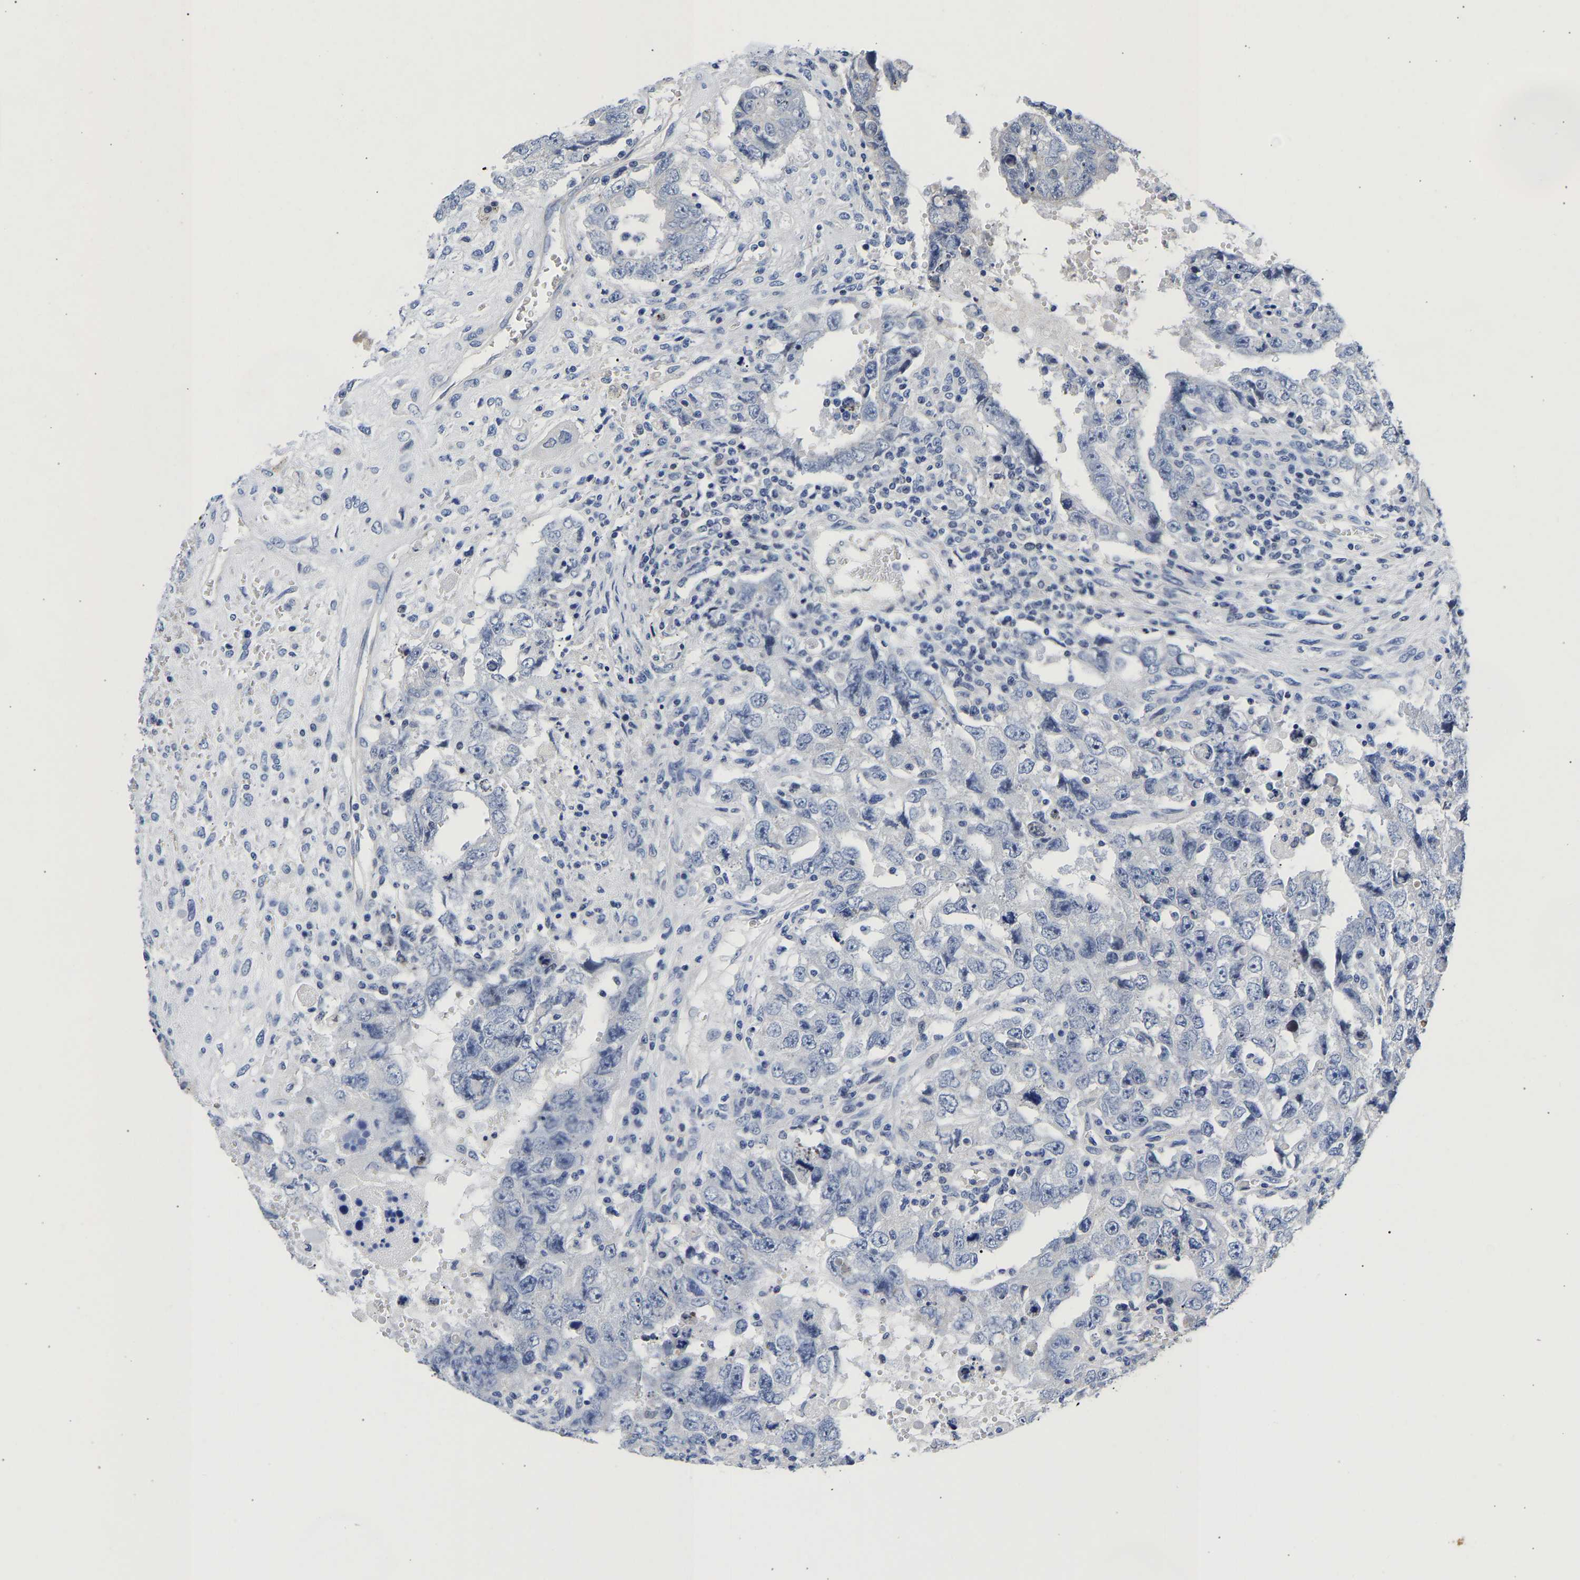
{"staining": {"intensity": "negative", "quantity": "none", "location": "none"}, "tissue": "testis cancer", "cell_type": "Tumor cells", "image_type": "cancer", "snomed": [{"axis": "morphology", "description": "Carcinoma, Embryonal, NOS"}, {"axis": "topography", "description": "Testis"}], "caption": "Immunohistochemical staining of human testis cancer reveals no significant staining in tumor cells.", "gene": "CCDC6", "patient": {"sex": "male", "age": 26}}